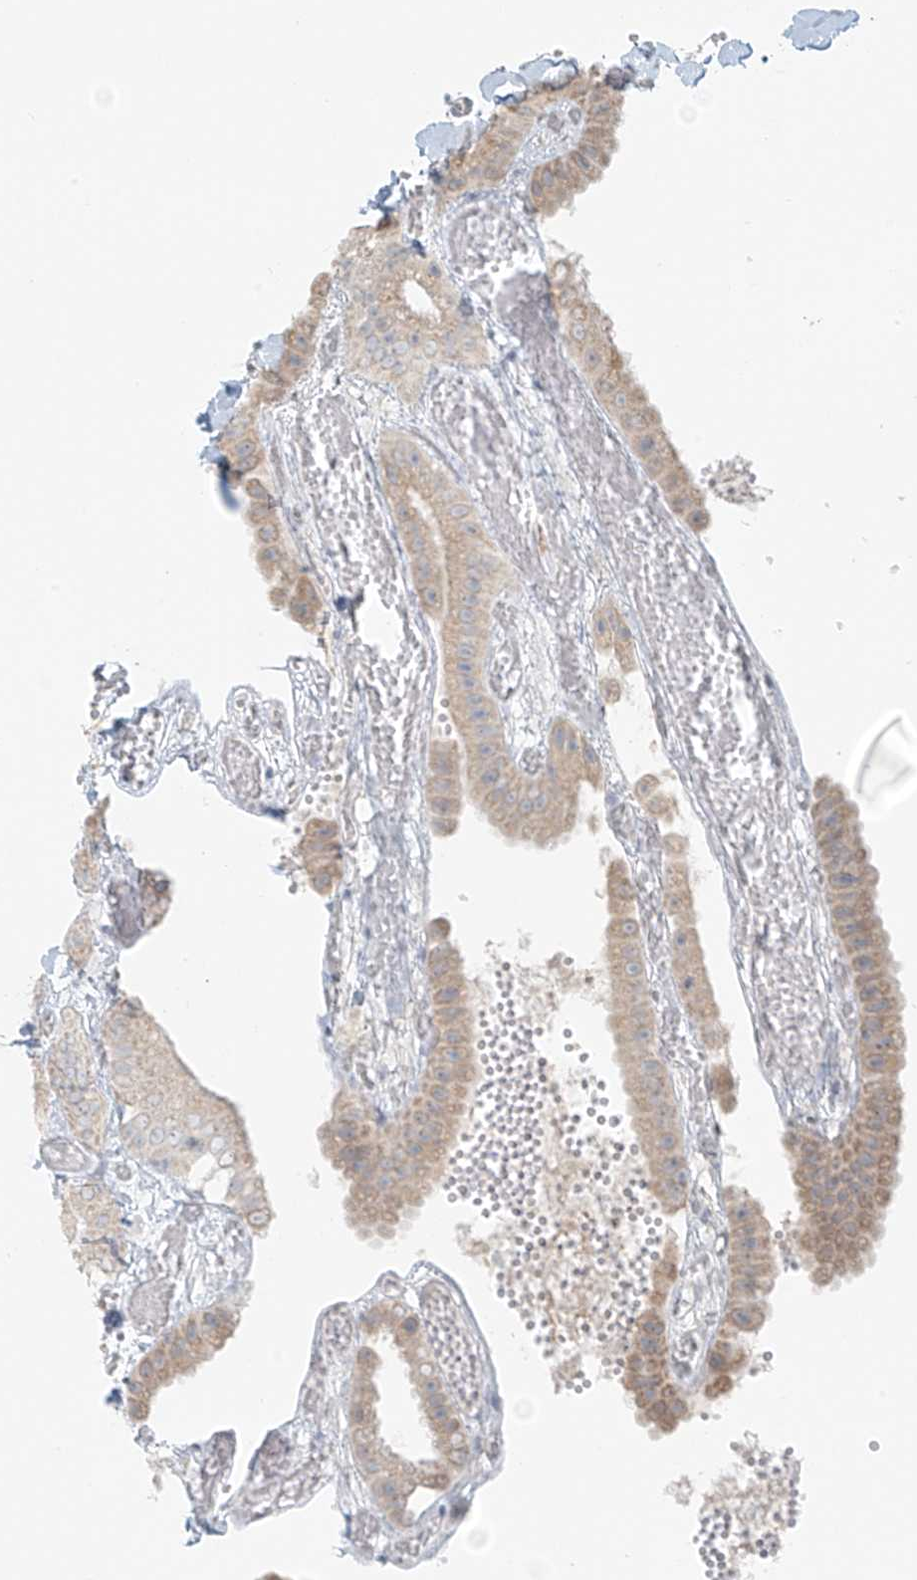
{"staining": {"intensity": "moderate", "quantity": "<25%", "location": "cytoplasmic/membranous"}, "tissue": "gallbladder", "cell_type": "Glandular cells", "image_type": "normal", "snomed": [{"axis": "morphology", "description": "Normal tissue, NOS"}, {"axis": "topography", "description": "Gallbladder"}], "caption": "A high-resolution photomicrograph shows immunohistochemistry staining of unremarkable gallbladder, which reveals moderate cytoplasmic/membranous expression in about <25% of glandular cells. (DAB (3,3'-diaminobenzidine) = brown stain, brightfield microscopy at high magnification).", "gene": "UST", "patient": {"sex": "female", "age": 64}}